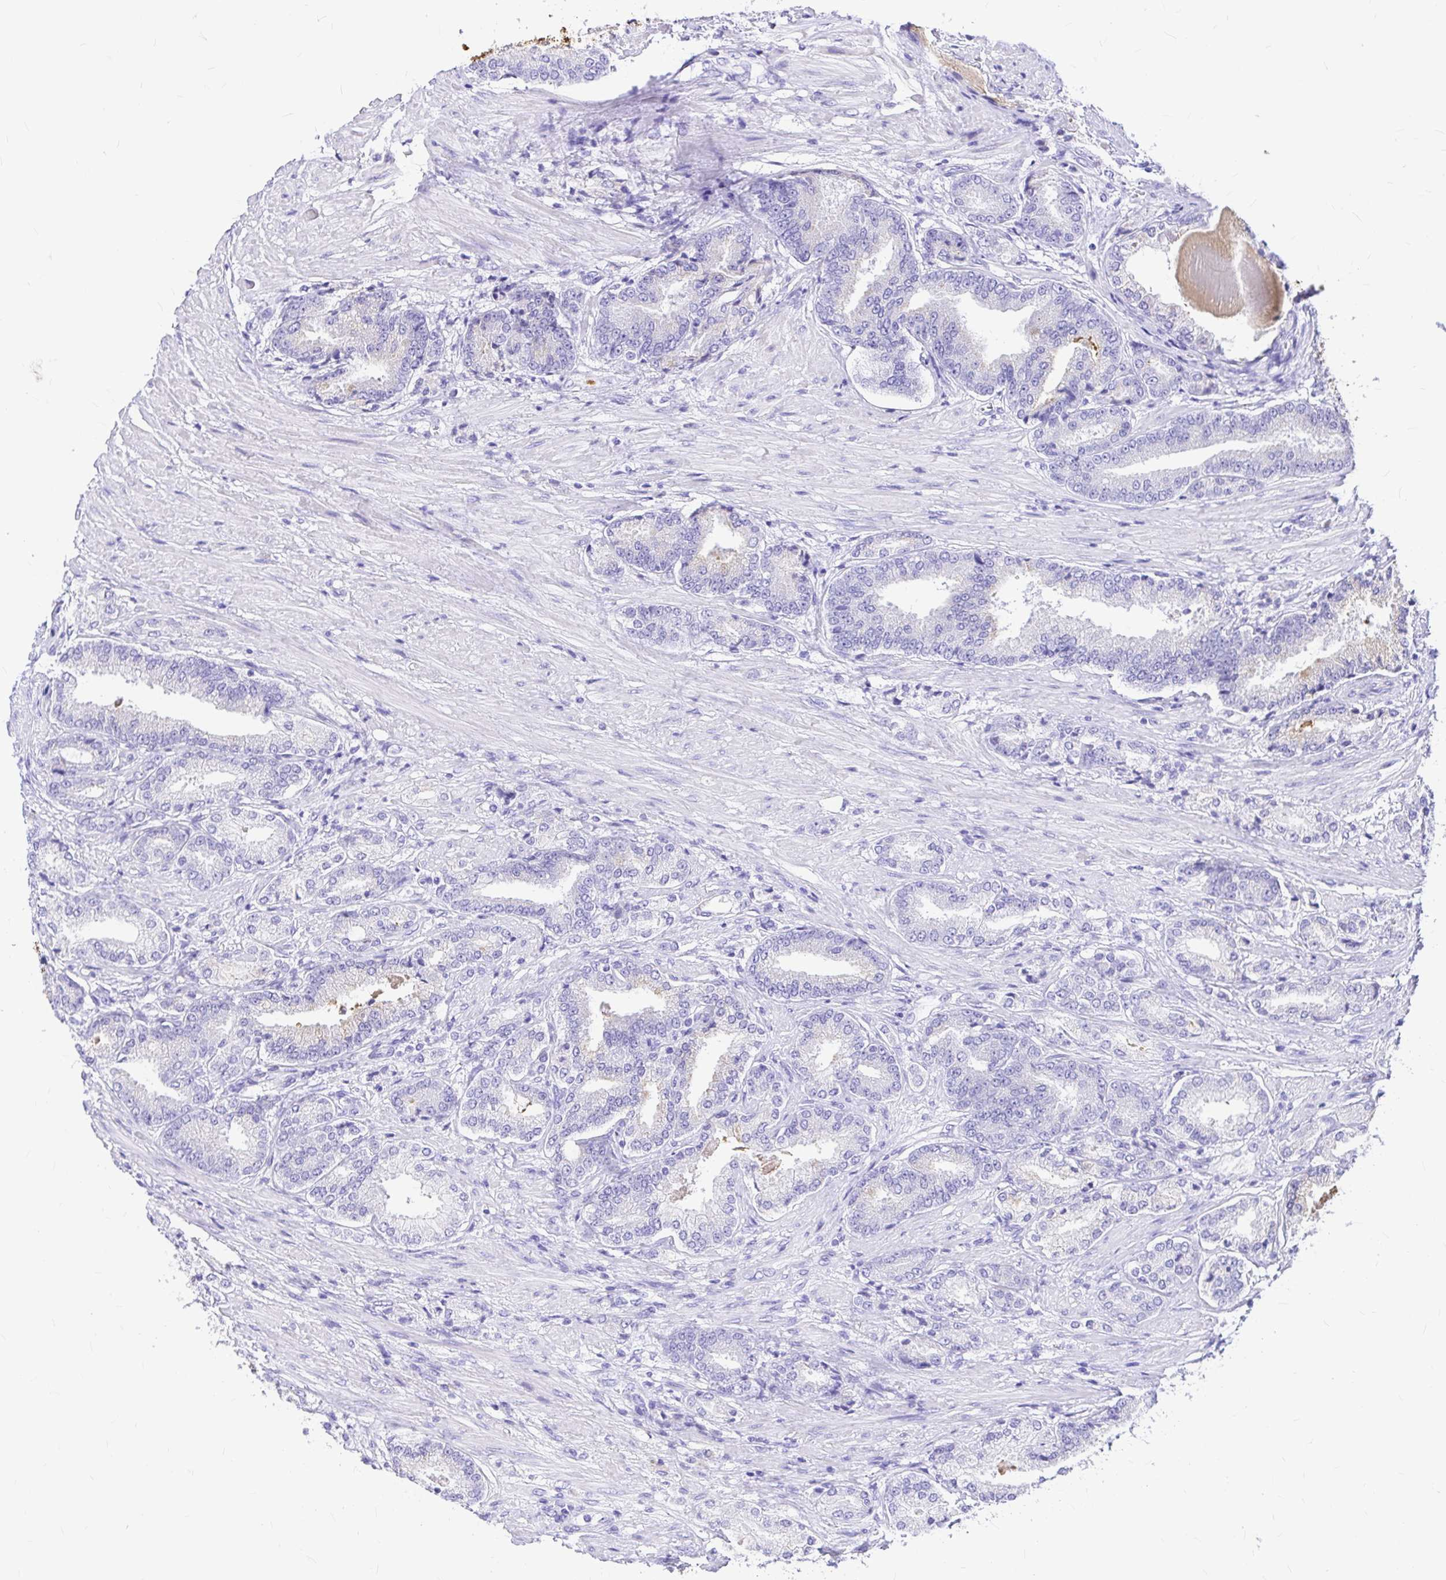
{"staining": {"intensity": "negative", "quantity": "none", "location": "none"}, "tissue": "prostate cancer", "cell_type": "Tumor cells", "image_type": "cancer", "snomed": [{"axis": "morphology", "description": "Adenocarcinoma, High grade"}, {"axis": "topography", "description": "Prostate and seminal vesicle, NOS"}], "caption": "Immunohistochemistry of human high-grade adenocarcinoma (prostate) exhibits no expression in tumor cells. (Brightfield microscopy of DAB (3,3'-diaminobenzidine) IHC at high magnification).", "gene": "CLEC1B", "patient": {"sex": "male", "age": 61}}